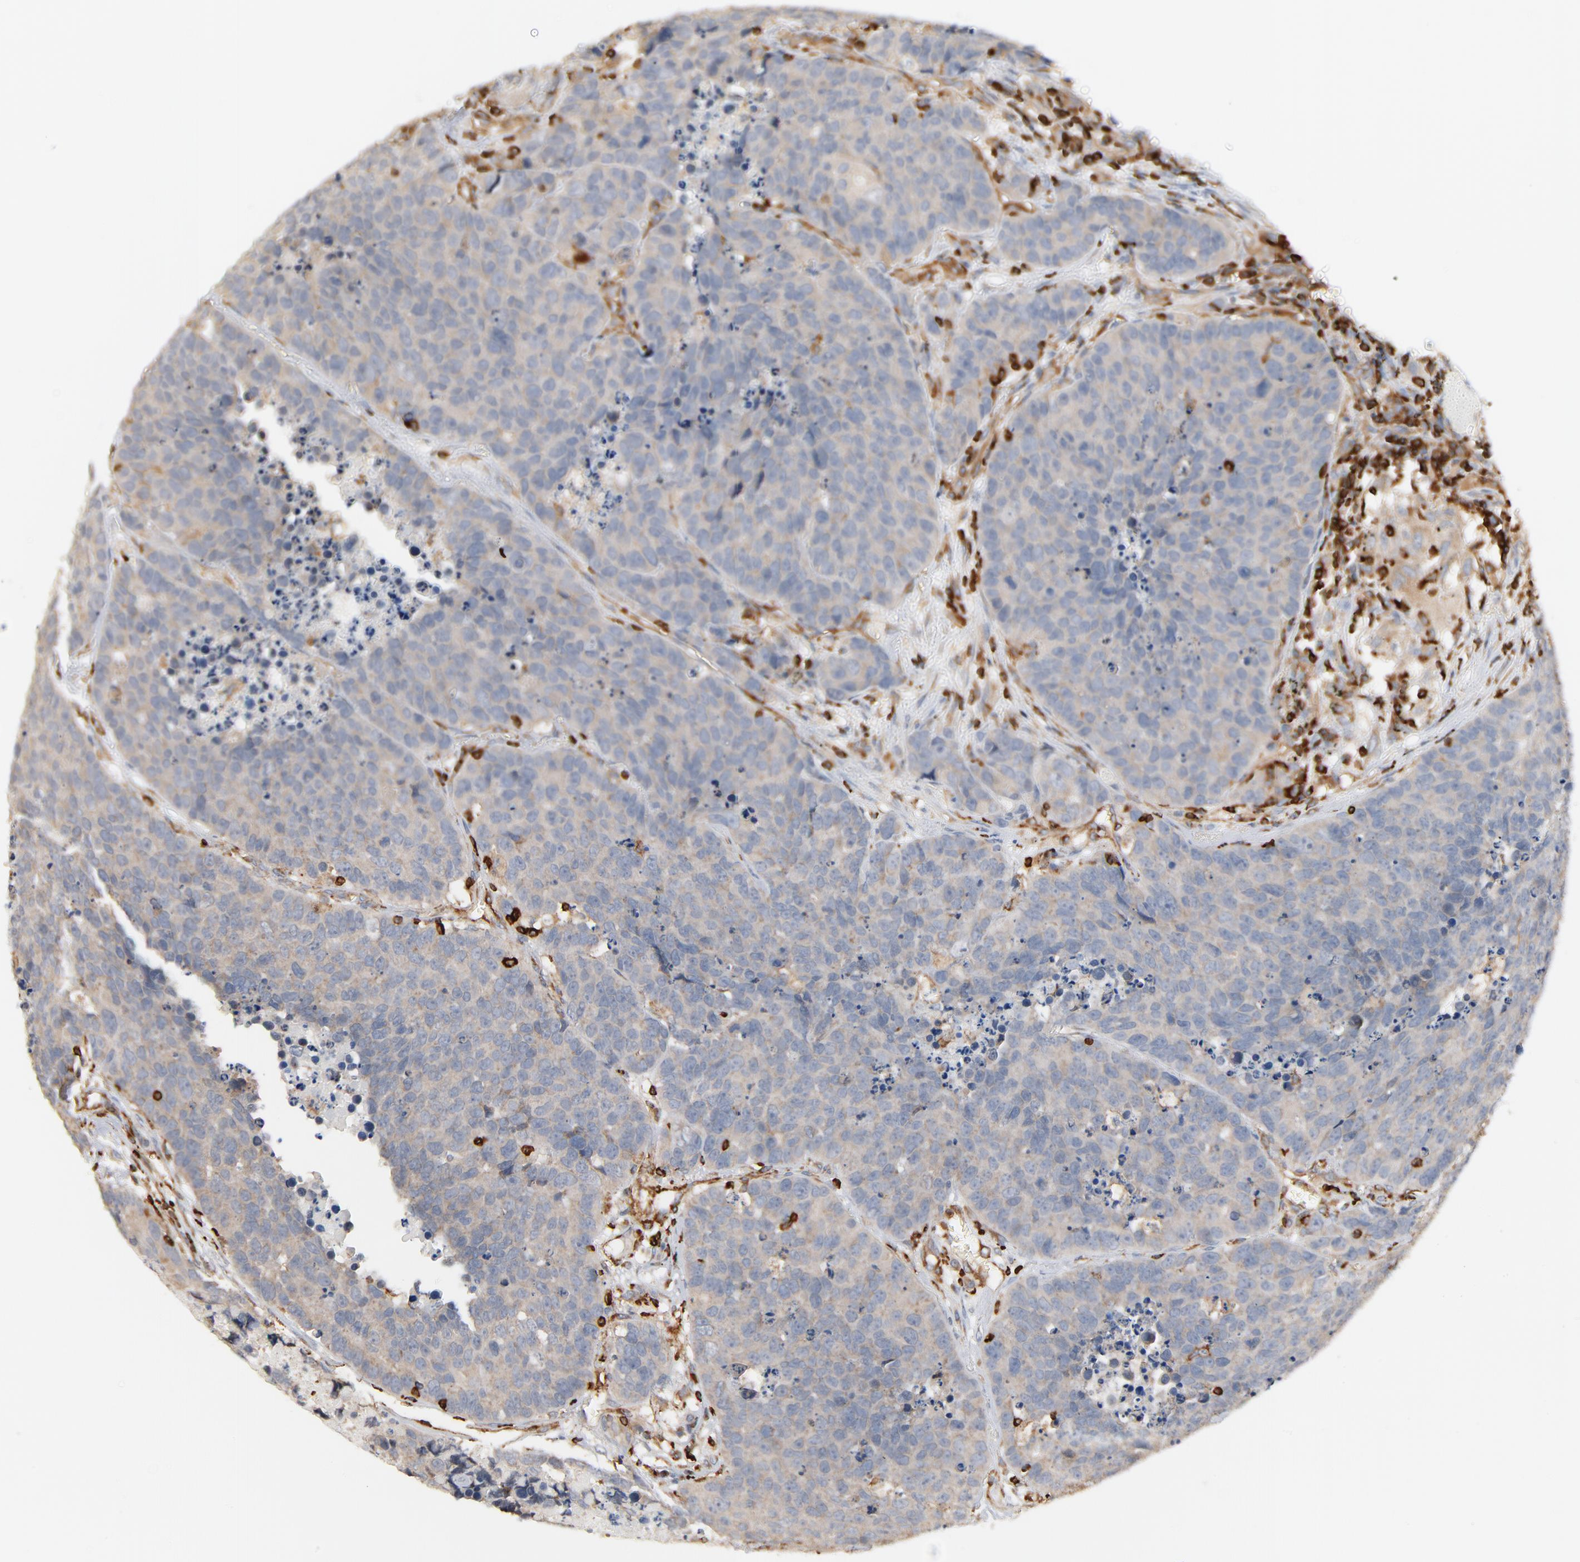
{"staining": {"intensity": "negative", "quantity": "none", "location": "none"}, "tissue": "carcinoid", "cell_type": "Tumor cells", "image_type": "cancer", "snomed": [{"axis": "morphology", "description": "Carcinoid, malignant, NOS"}, {"axis": "topography", "description": "Lung"}], "caption": "Immunohistochemistry histopathology image of neoplastic tissue: human carcinoid stained with DAB (3,3'-diaminobenzidine) shows no significant protein staining in tumor cells.", "gene": "SH3KBP1", "patient": {"sex": "male", "age": 60}}